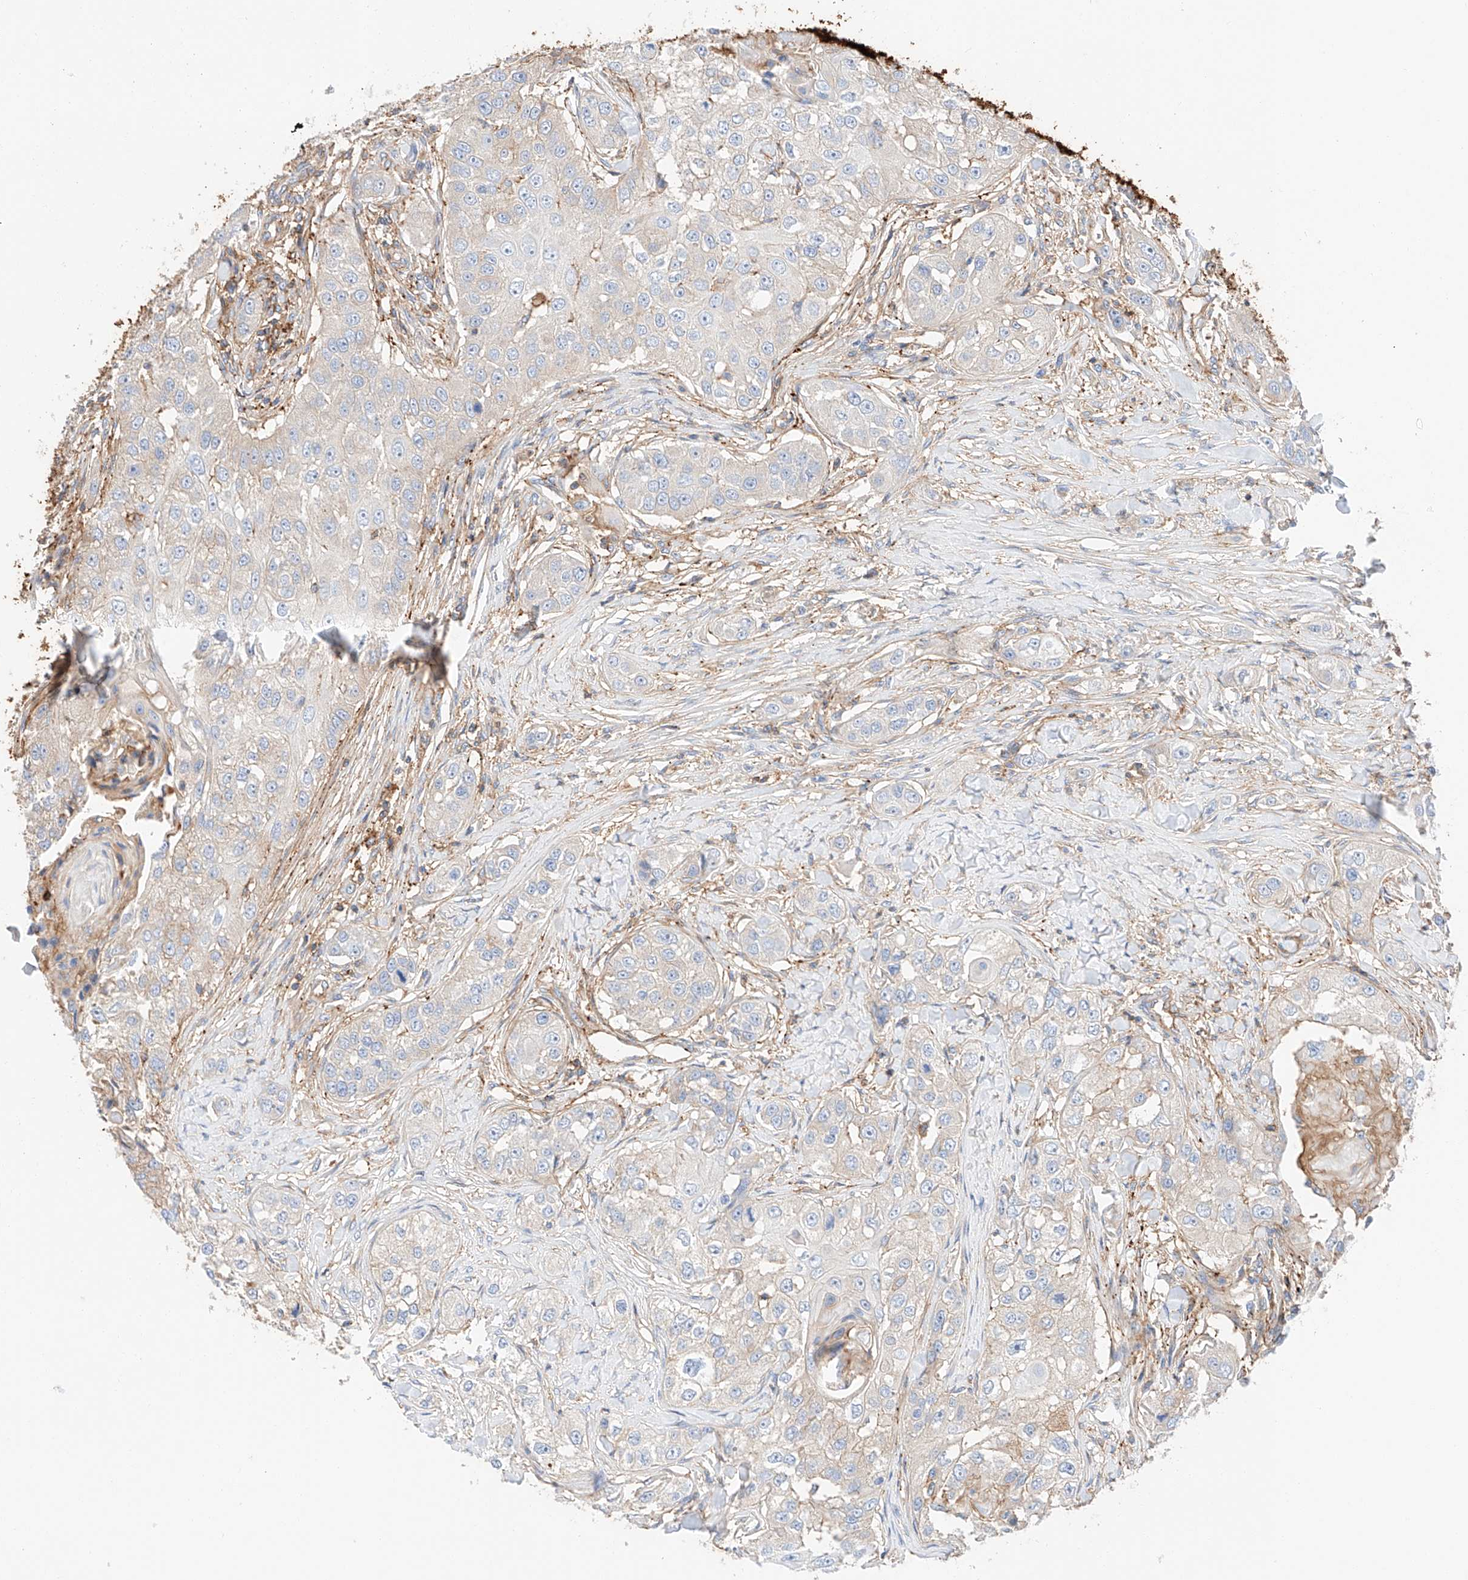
{"staining": {"intensity": "negative", "quantity": "none", "location": "none"}, "tissue": "head and neck cancer", "cell_type": "Tumor cells", "image_type": "cancer", "snomed": [{"axis": "morphology", "description": "Normal tissue, NOS"}, {"axis": "morphology", "description": "Squamous cell carcinoma, NOS"}, {"axis": "topography", "description": "Skeletal muscle"}, {"axis": "topography", "description": "Head-Neck"}], "caption": "Tumor cells show no significant protein expression in squamous cell carcinoma (head and neck). Brightfield microscopy of immunohistochemistry (IHC) stained with DAB (brown) and hematoxylin (blue), captured at high magnification.", "gene": "HAUS4", "patient": {"sex": "male", "age": 51}}